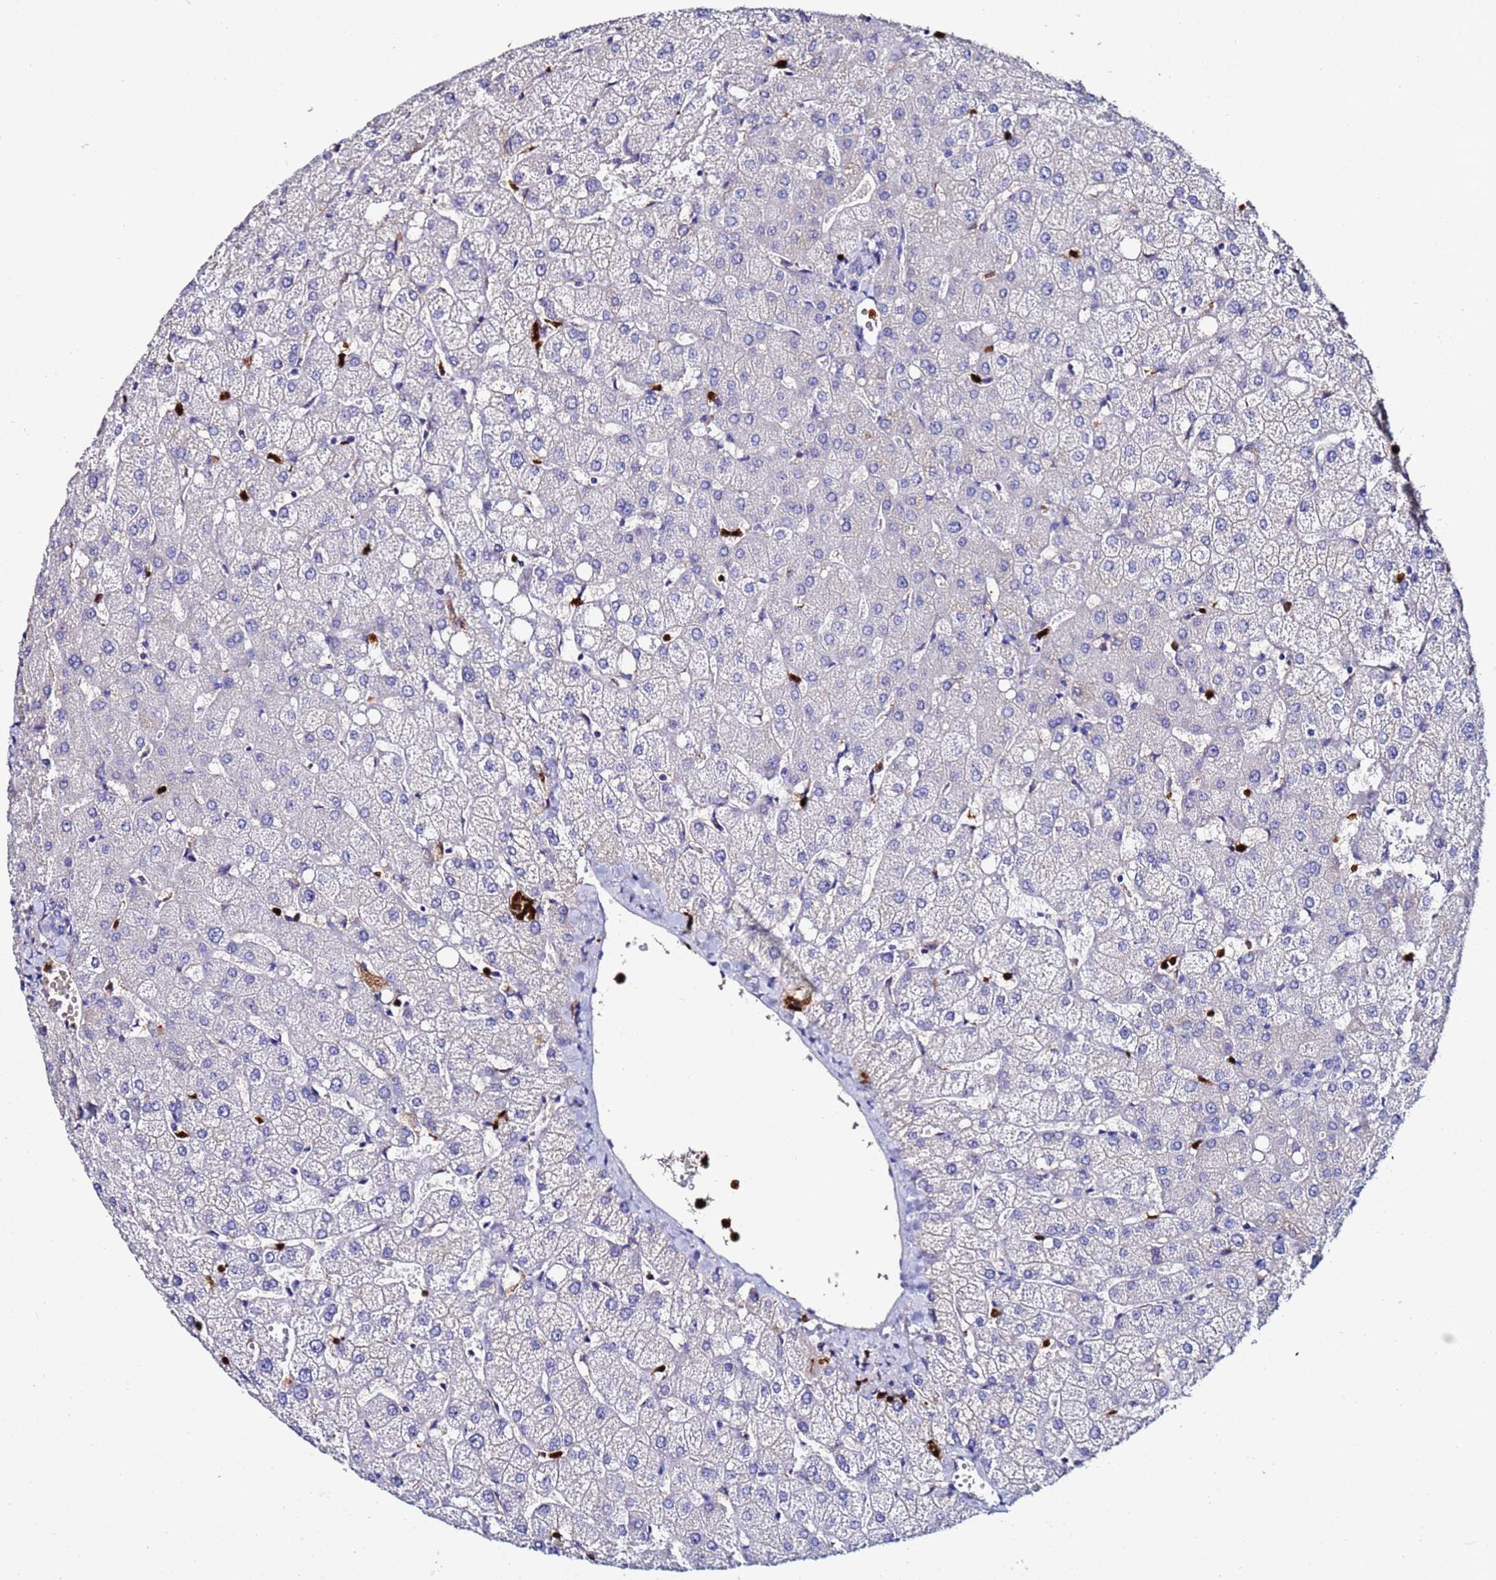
{"staining": {"intensity": "negative", "quantity": "none", "location": "none"}, "tissue": "liver", "cell_type": "Cholangiocytes", "image_type": "normal", "snomed": [{"axis": "morphology", "description": "Normal tissue, NOS"}, {"axis": "topography", "description": "Liver"}], "caption": "The micrograph displays no staining of cholangiocytes in unremarkable liver.", "gene": "TUBAL3", "patient": {"sex": "female", "age": 54}}